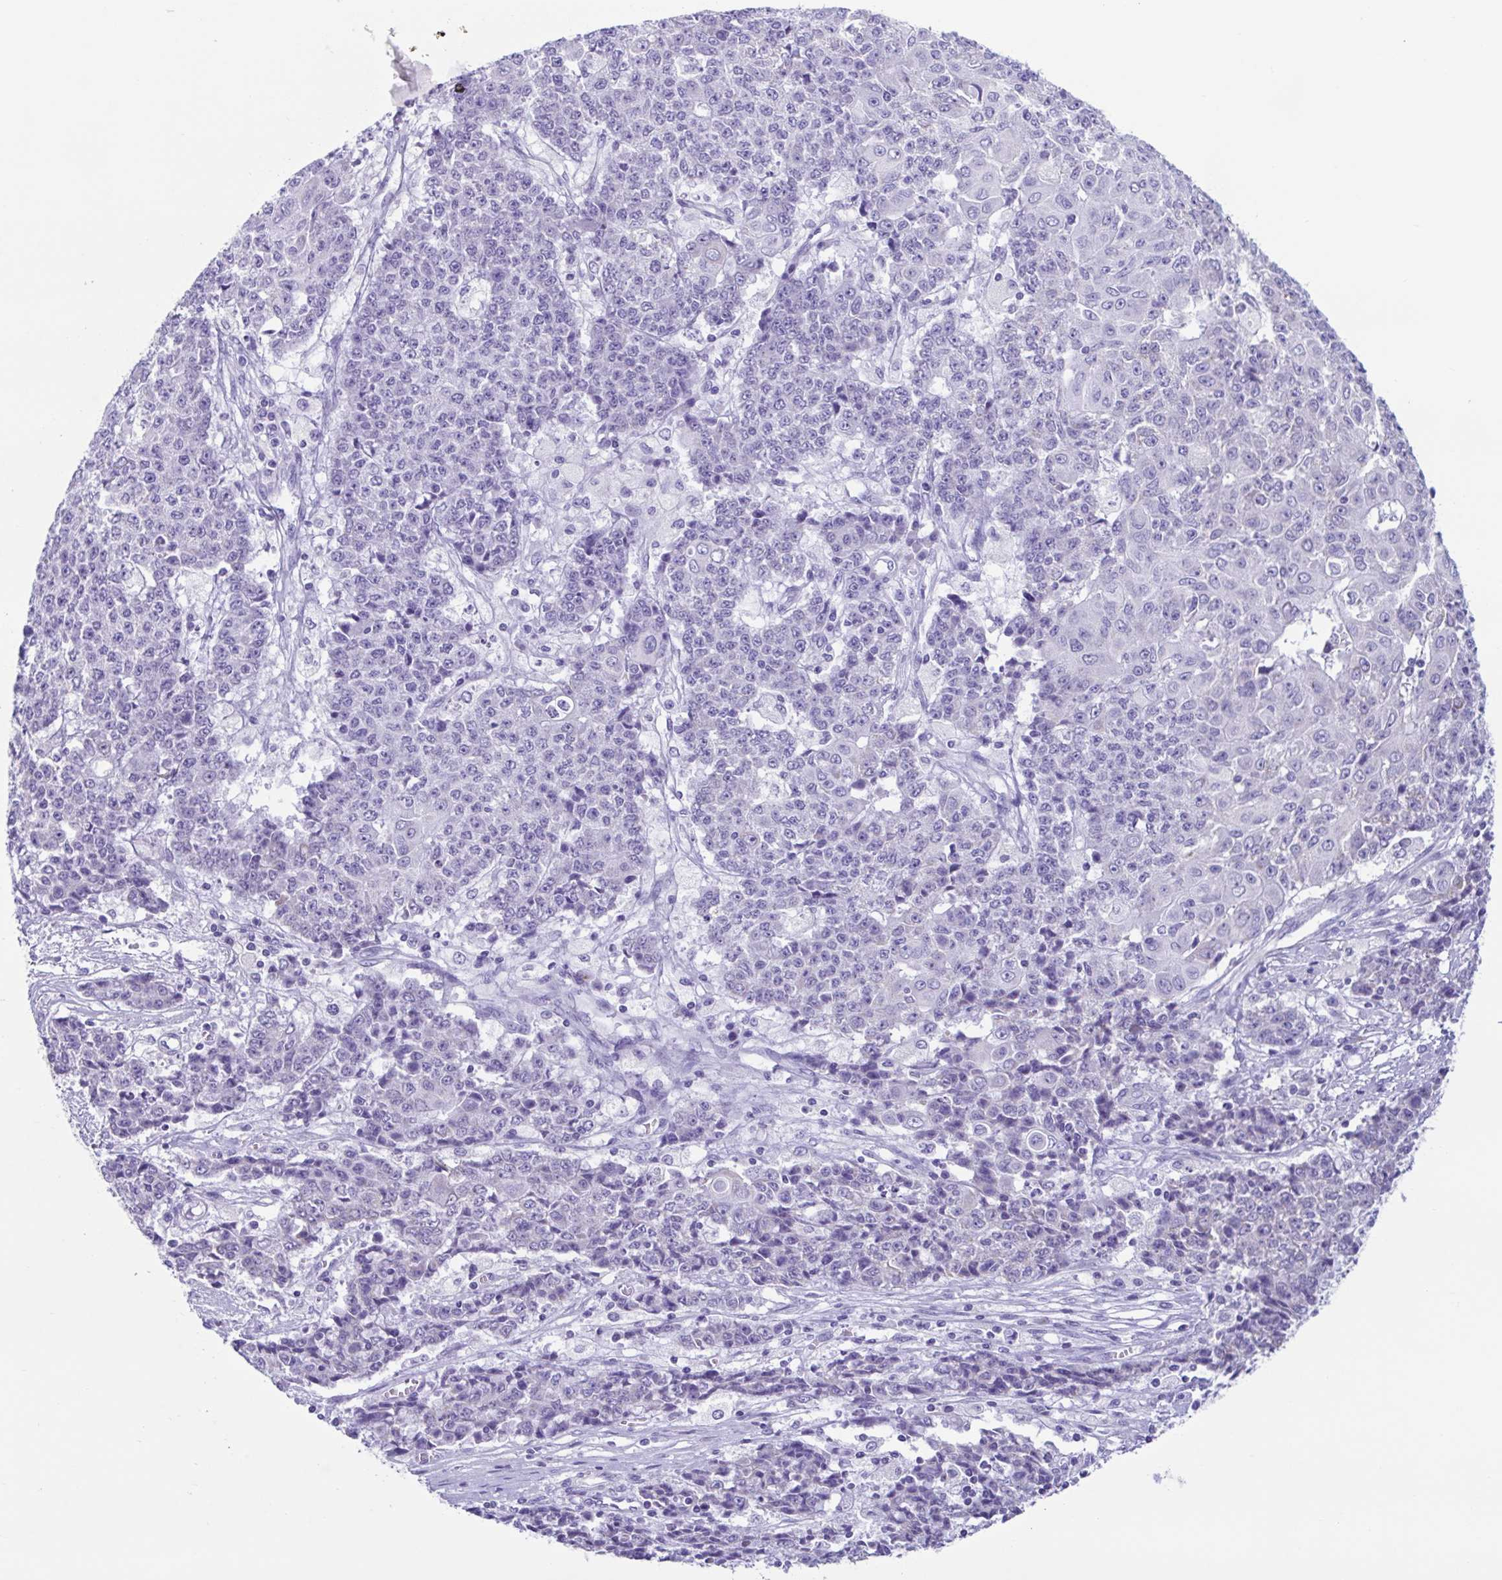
{"staining": {"intensity": "negative", "quantity": "none", "location": "none"}, "tissue": "ovarian cancer", "cell_type": "Tumor cells", "image_type": "cancer", "snomed": [{"axis": "morphology", "description": "Carcinoma, endometroid"}, {"axis": "topography", "description": "Ovary"}], "caption": "Photomicrograph shows no protein staining in tumor cells of ovarian endometroid carcinoma tissue.", "gene": "ACTRT3", "patient": {"sex": "female", "age": 42}}